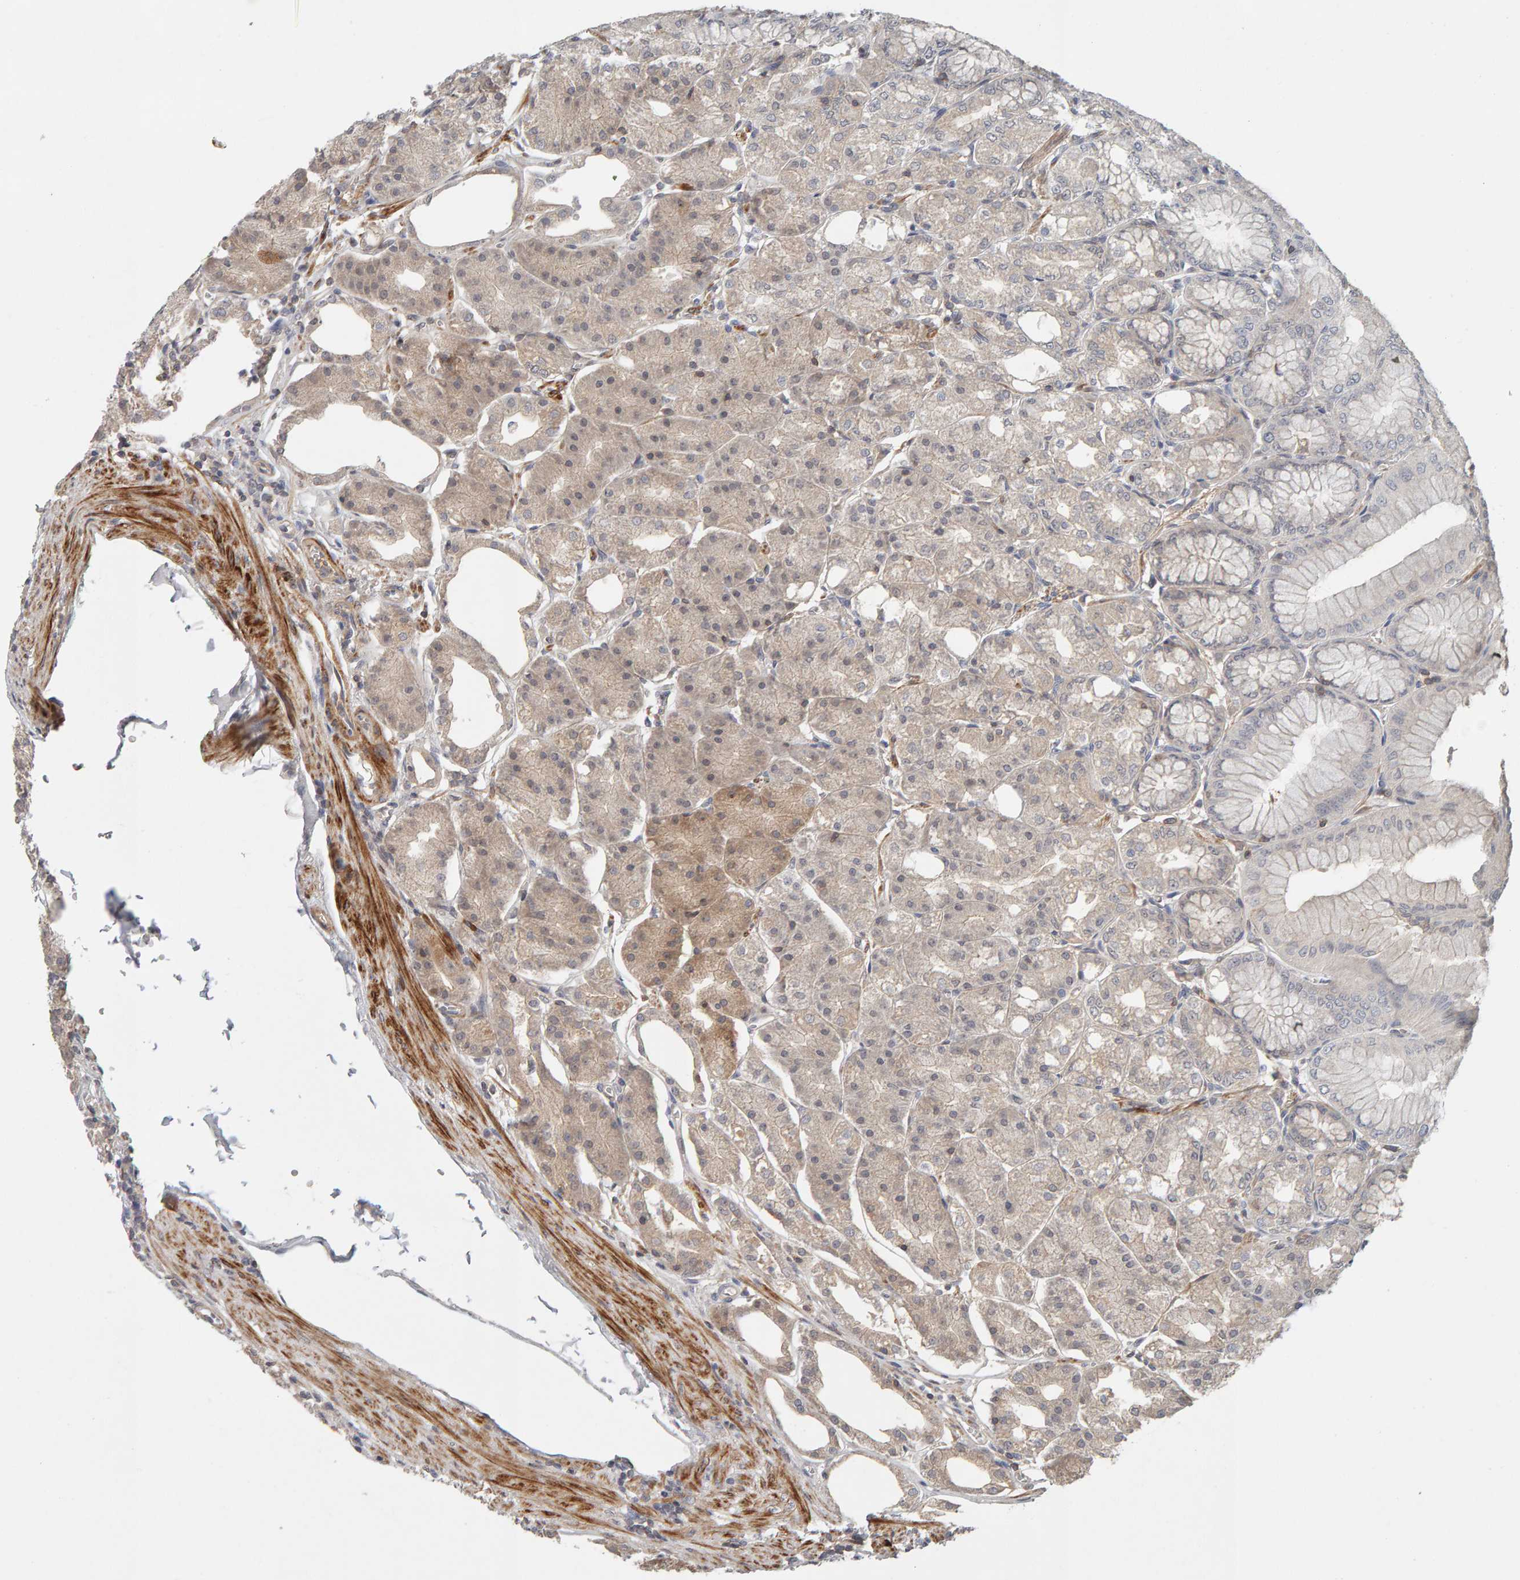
{"staining": {"intensity": "weak", "quantity": "25%-75%", "location": "cytoplasmic/membranous"}, "tissue": "stomach", "cell_type": "Glandular cells", "image_type": "normal", "snomed": [{"axis": "morphology", "description": "Normal tissue, NOS"}, {"axis": "topography", "description": "Stomach, lower"}], "caption": "Weak cytoplasmic/membranous positivity is seen in approximately 25%-75% of glandular cells in unremarkable stomach. (brown staining indicates protein expression, while blue staining denotes nuclei).", "gene": "NUDCD1", "patient": {"sex": "male", "age": 71}}